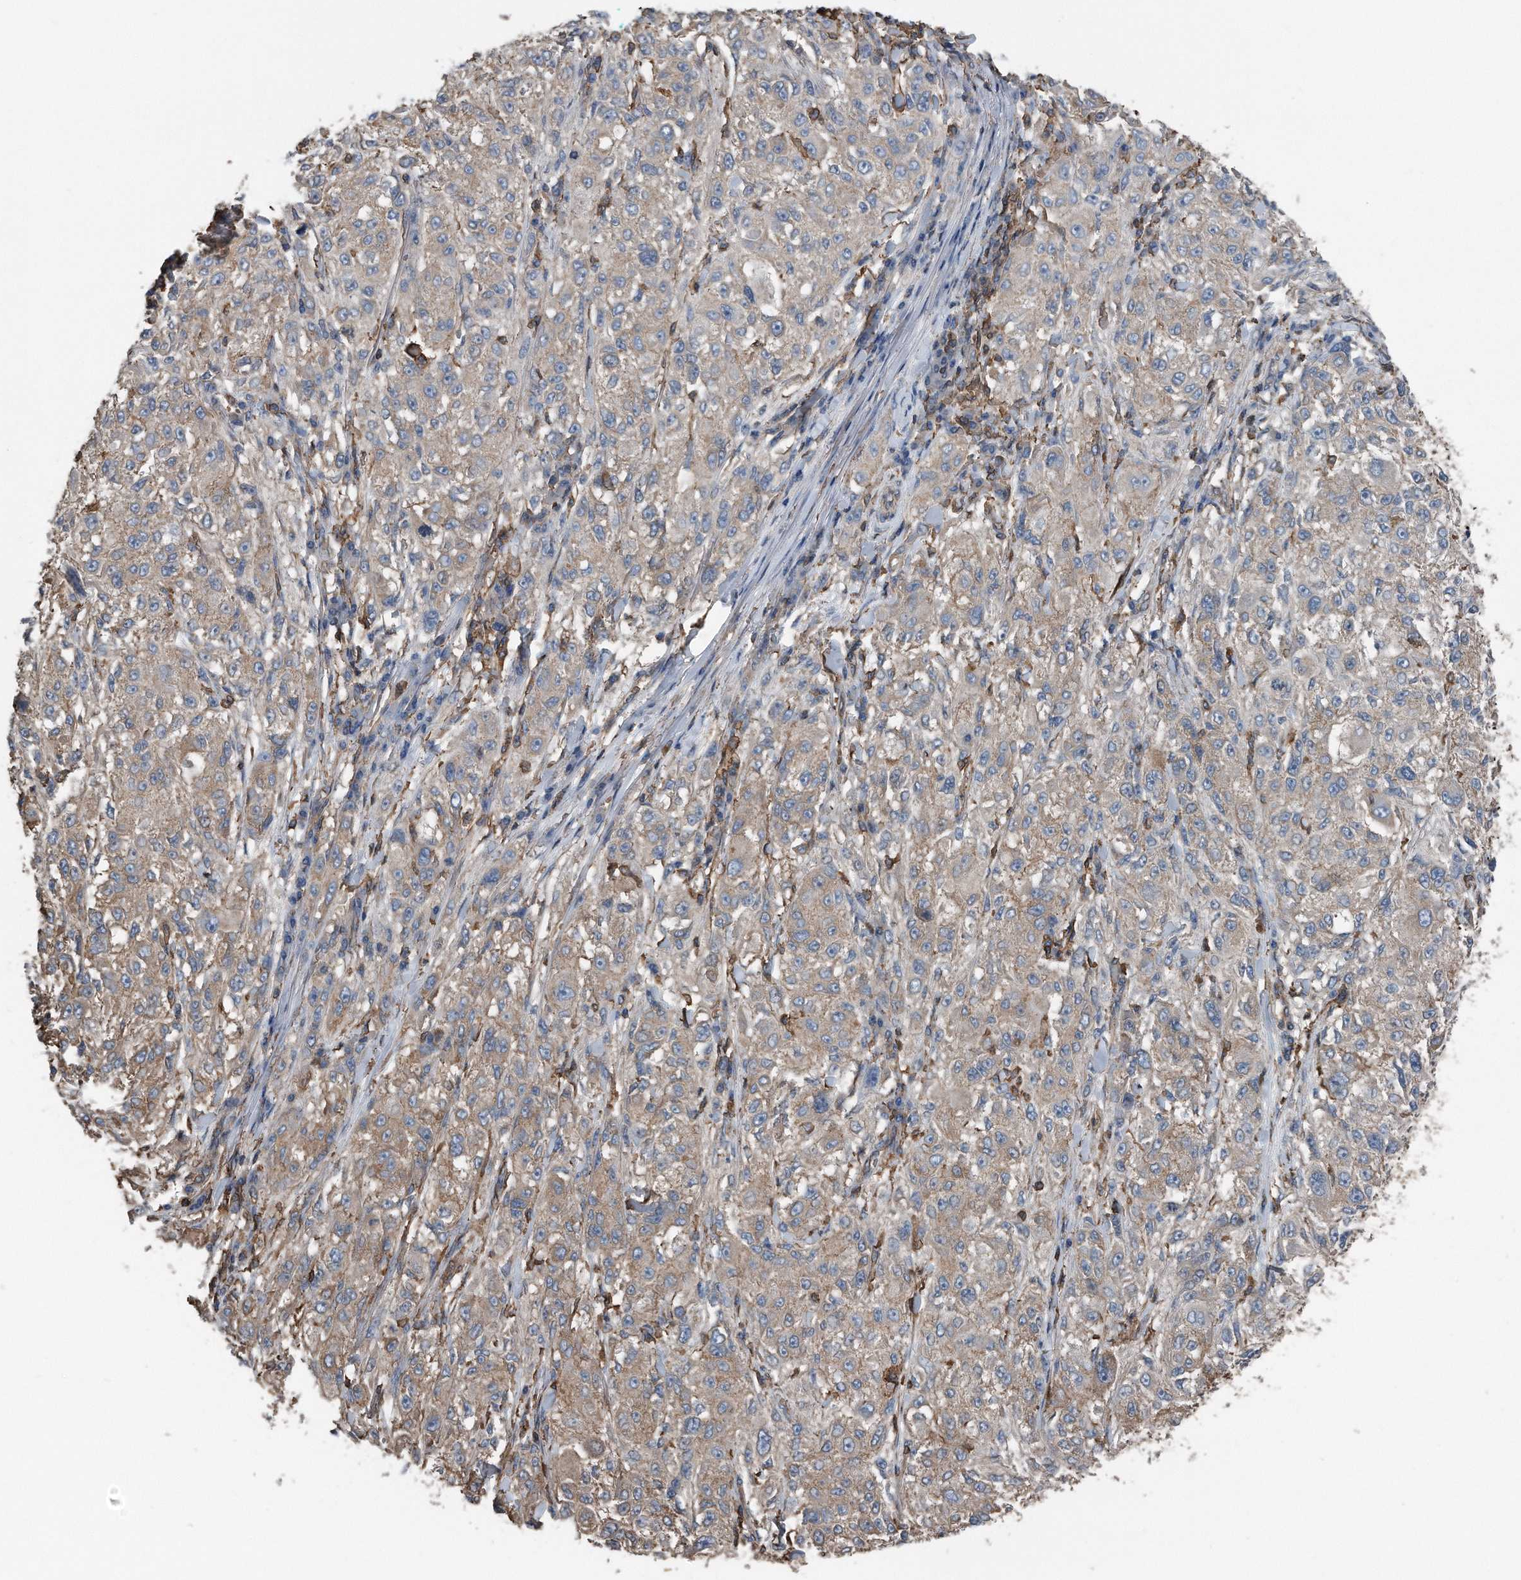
{"staining": {"intensity": "moderate", "quantity": ">75%", "location": "cytoplasmic/membranous"}, "tissue": "melanoma", "cell_type": "Tumor cells", "image_type": "cancer", "snomed": [{"axis": "morphology", "description": "Necrosis, NOS"}, {"axis": "morphology", "description": "Malignant melanoma, NOS"}, {"axis": "topography", "description": "Skin"}], "caption": "Melanoma tissue reveals moderate cytoplasmic/membranous expression in about >75% of tumor cells, visualized by immunohistochemistry.", "gene": "RSPO3", "patient": {"sex": "female", "age": 87}}